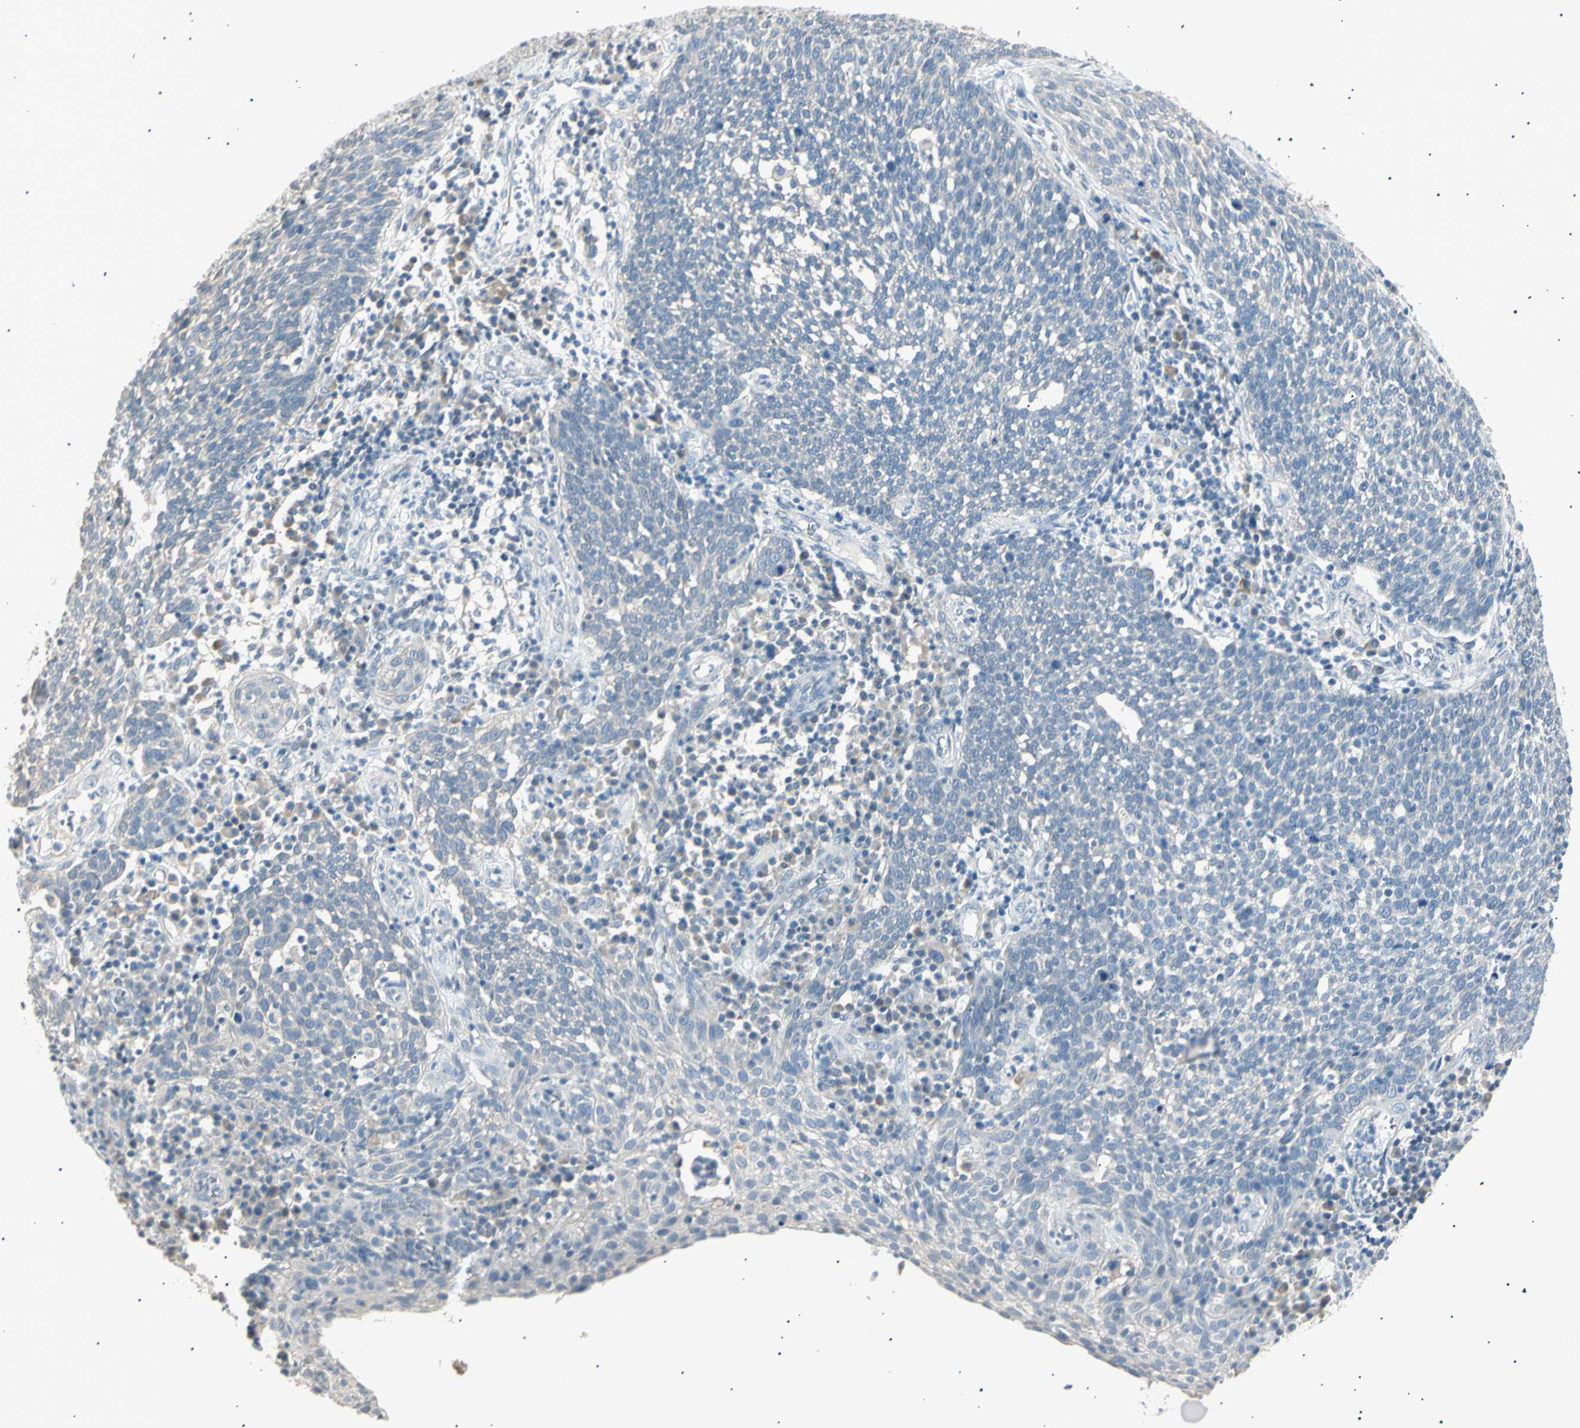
{"staining": {"intensity": "negative", "quantity": "none", "location": "none"}, "tissue": "cervical cancer", "cell_type": "Tumor cells", "image_type": "cancer", "snomed": [{"axis": "morphology", "description": "Squamous cell carcinoma, NOS"}, {"axis": "topography", "description": "Cervix"}], "caption": "The photomicrograph exhibits no significant expression in tumor cells of cervical cancer (squamous cell carcinoma).", "gene": "LHPP", "patient": {"sex": "female", "age": 34}}